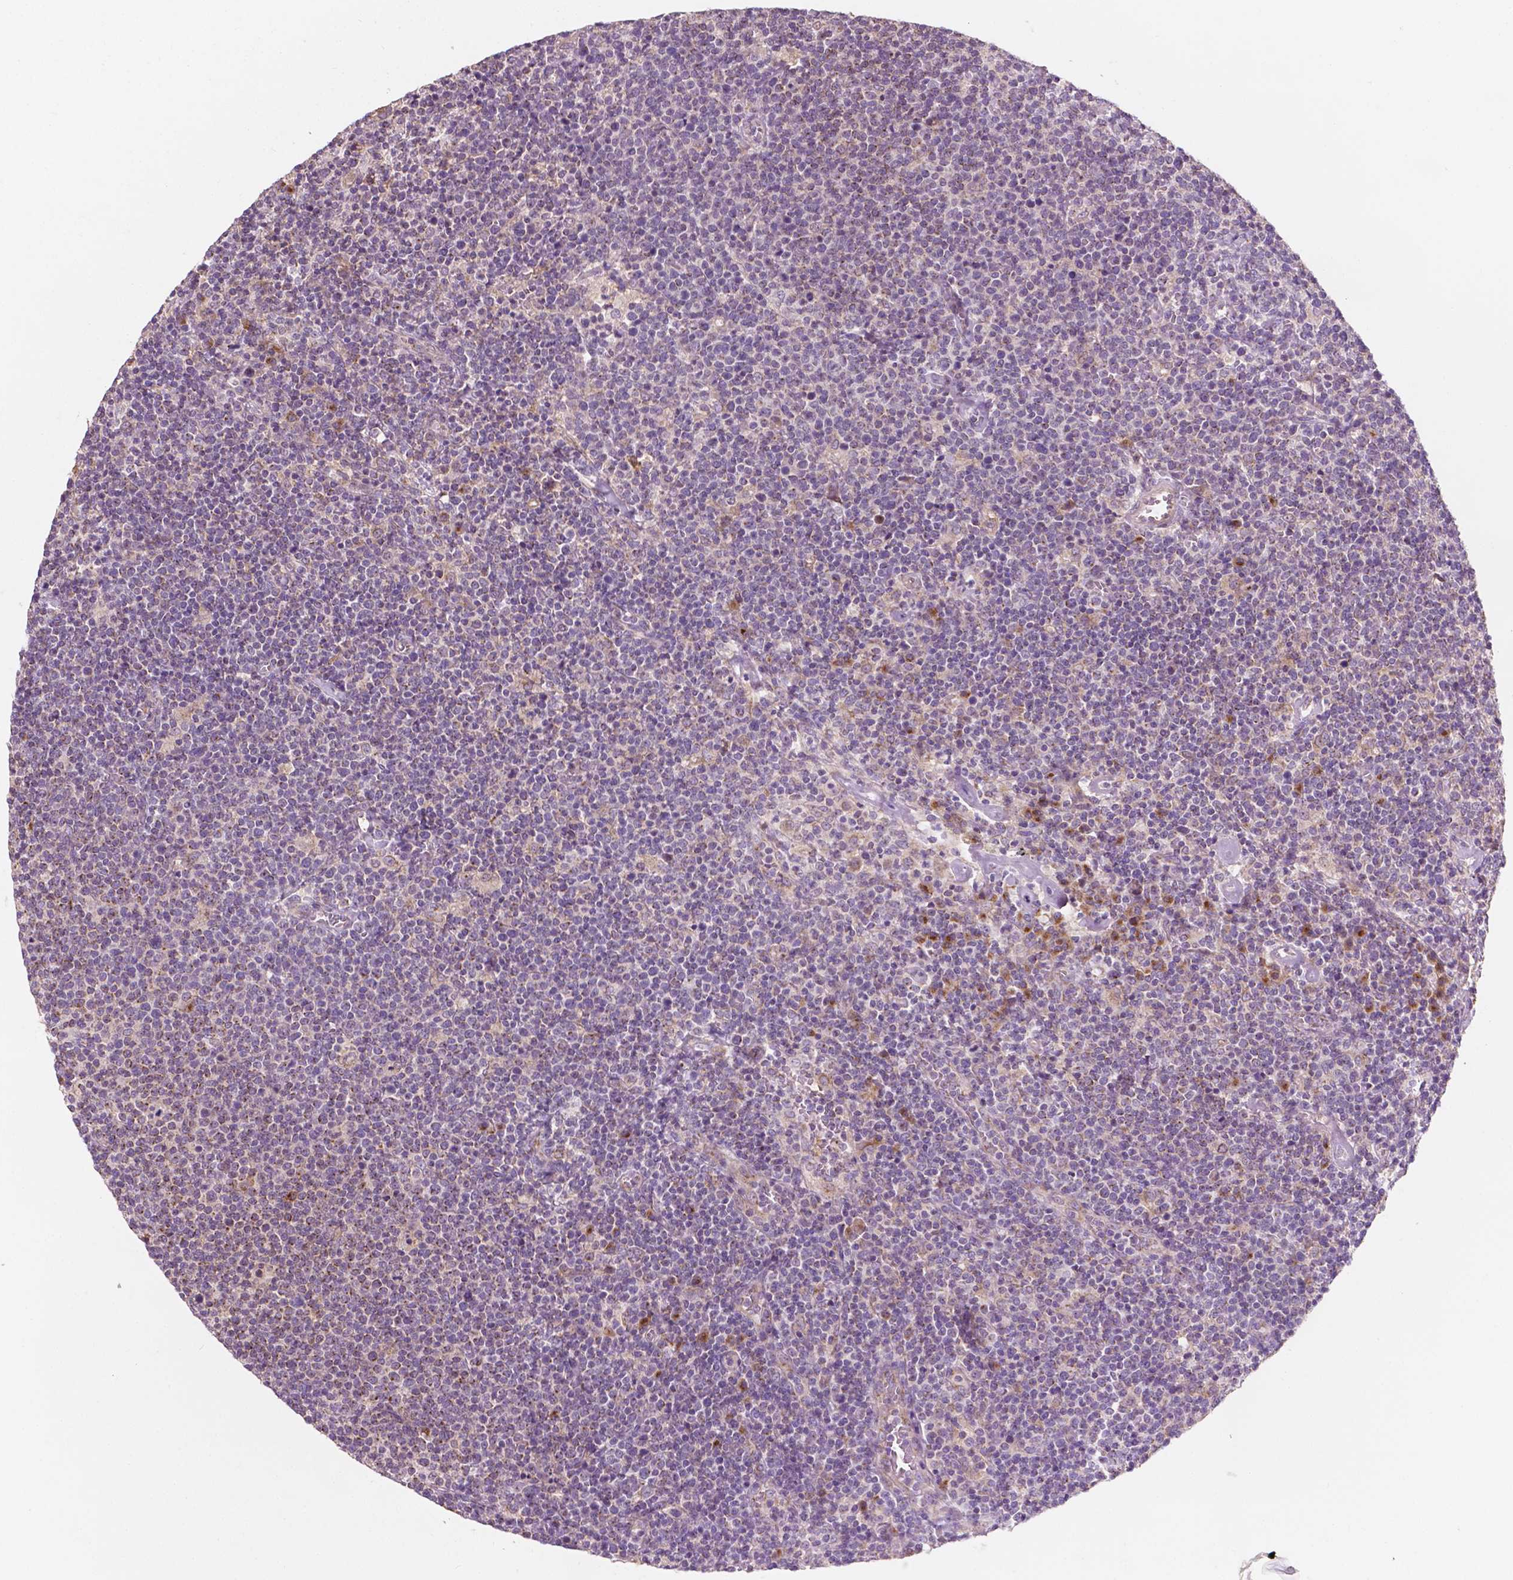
{"staining": {"intensity": "weak", "quantity": "25%-75%", "location": "cytoplasmic/membranous"}, "tissue": "lymphoma", "cell_type": "Tumor cells", "image_type": "cancer", "snomed": [{"axis": "morphology", "description": "Malignant lymphoma, non-Hodgkin's type, High grade"}, {"axis": "topography", "description": "Lymph node"}], "caption": "Malignant lymphoma, non-Hodgkin's type (high-grade) was stained to show a protein in brown. There is low levels of weak cytoplasmic/membranous expression in about 25%-75% of tumor cells.", "gene": "EBAG9", "patient": {"sex": "male", "age": 61}}